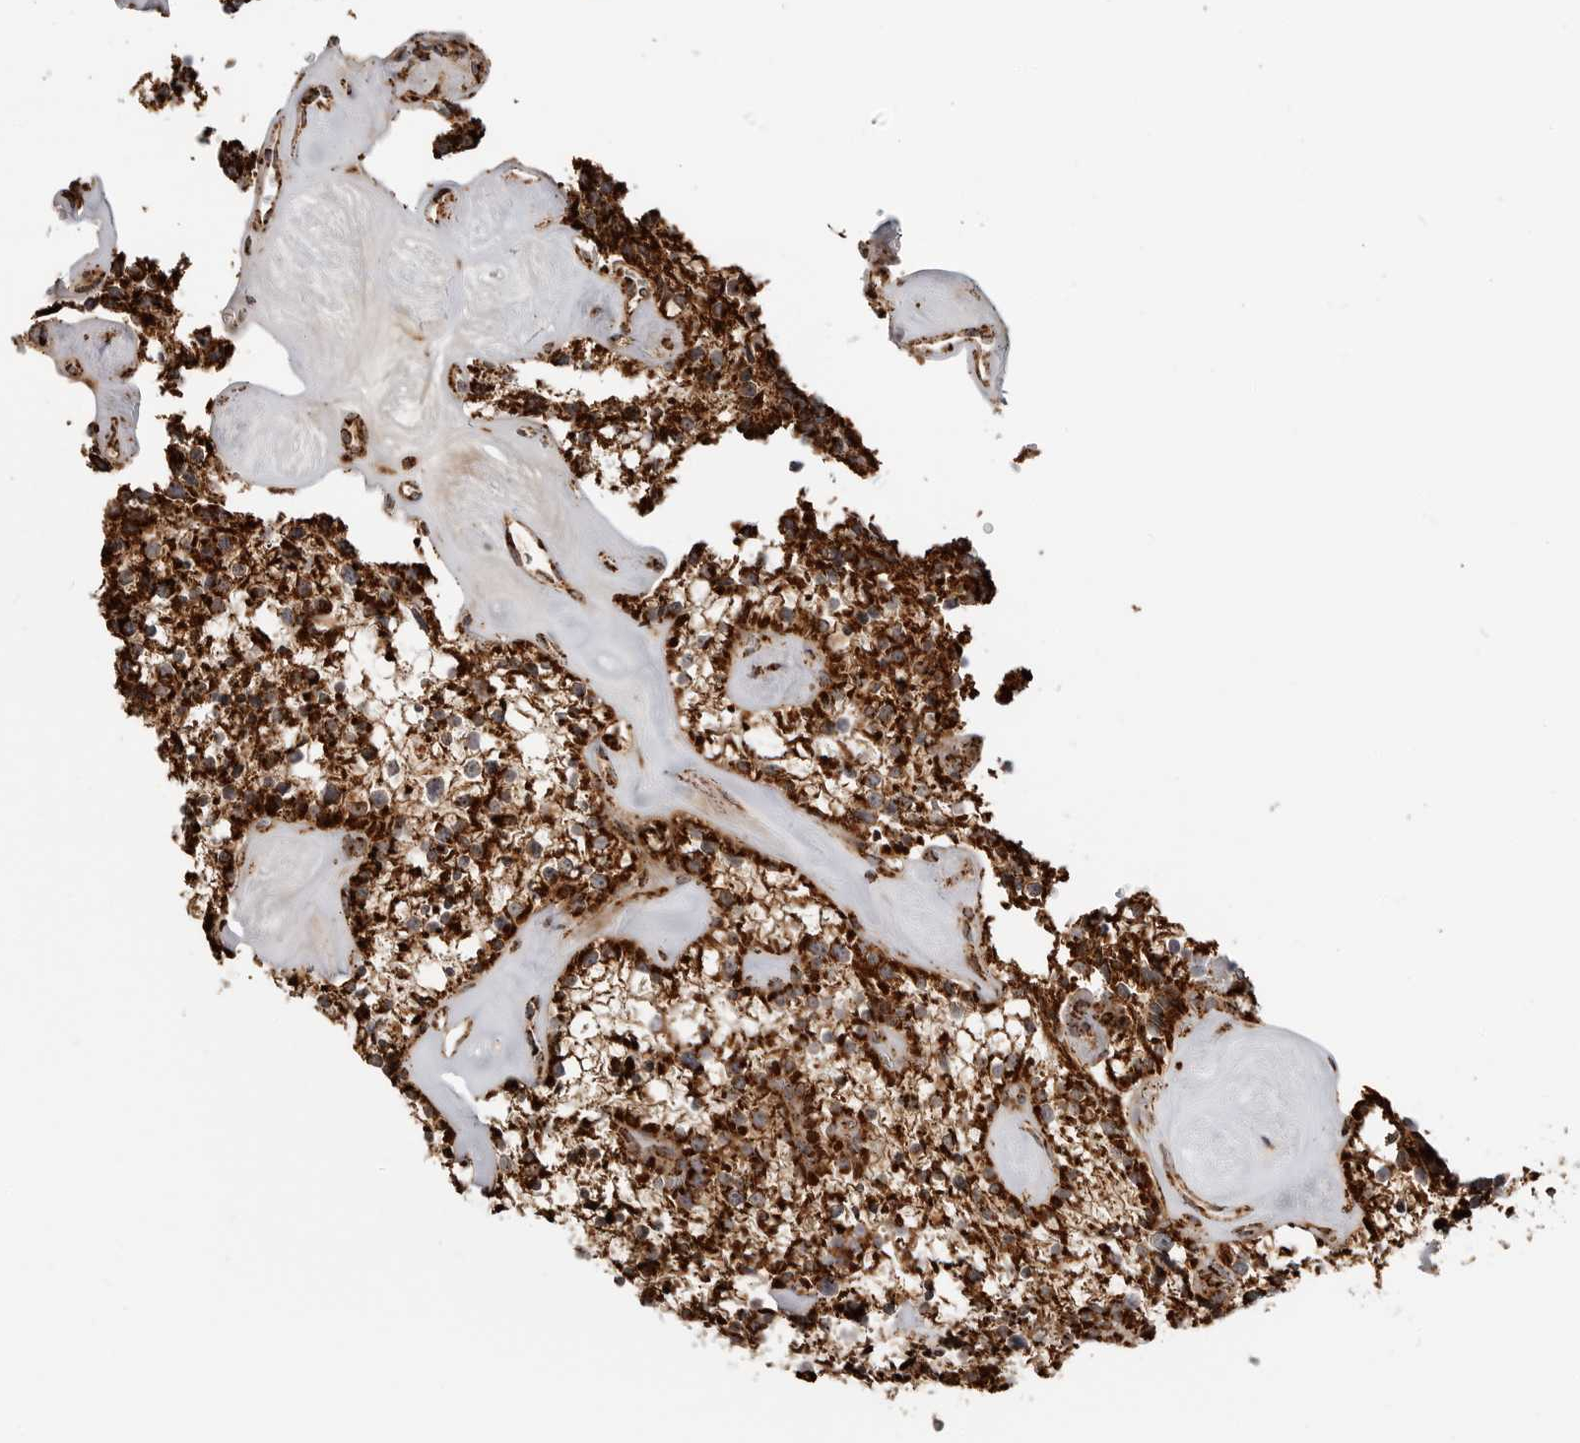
{"staining": {"intensity": "strong", "quantity": ">75%", "location": "cytoplasmic/membranous"}, "tissue": "parathyroid gland", "cell_type": "Glandular cells", "image_type": "normal", "snomed": [{"axis": "morphology", "description": "Normal tissue, NOS"}, {"axis": "topography", "description": "Parathyroid gland"}], "caption": "A histopathology image of human parathyroid gland stained for a protein demonstrates strong cytoplasmic/membranous brown staining in glandular cells. (IHC, brightfield microscopy, high magnification).", "gene": "BMP2K", "patient": {"sex": "female", "age": 64}}